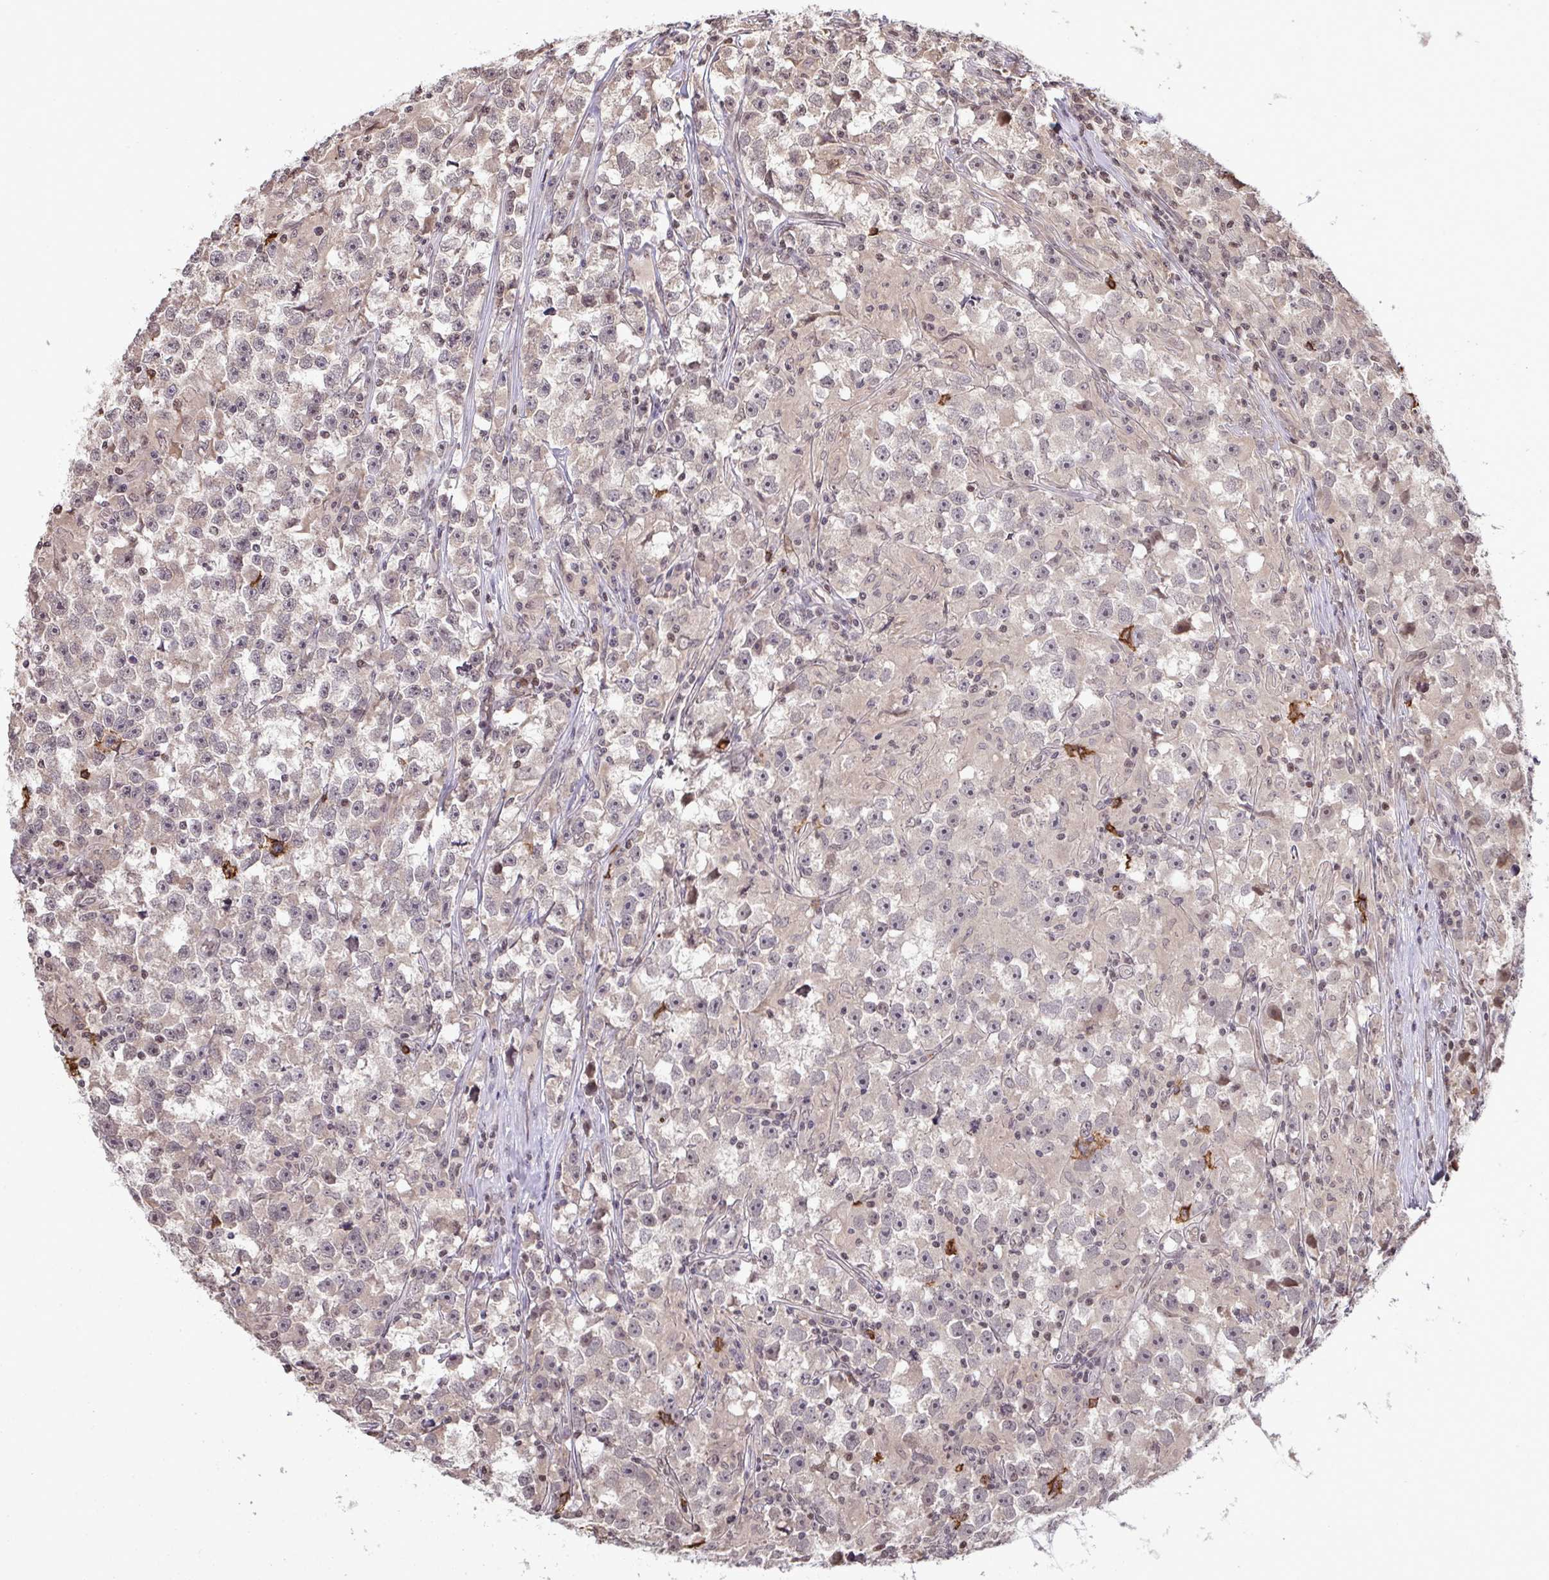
{"staining": {"intensity": "weak", "quantity": "25%-75%", "location": "cytoplasmic/membranous"}, "tissue": "testis cancer", "cell_type": "Tumor cells", "image_type": "cancer", "snomed": [{"axis": "morphology", "description": "Seminoma, NOS"}, {"axis": "topography", "description": "Testis"}], "caption": "Protein expression analysis of human testis cancer (seminoma) reveals weak cytoplasmic/membranous expression in about 25%-75% of tumor cells.", "gene": "UXT", "patient": {"sex": "male", "age": 33}}